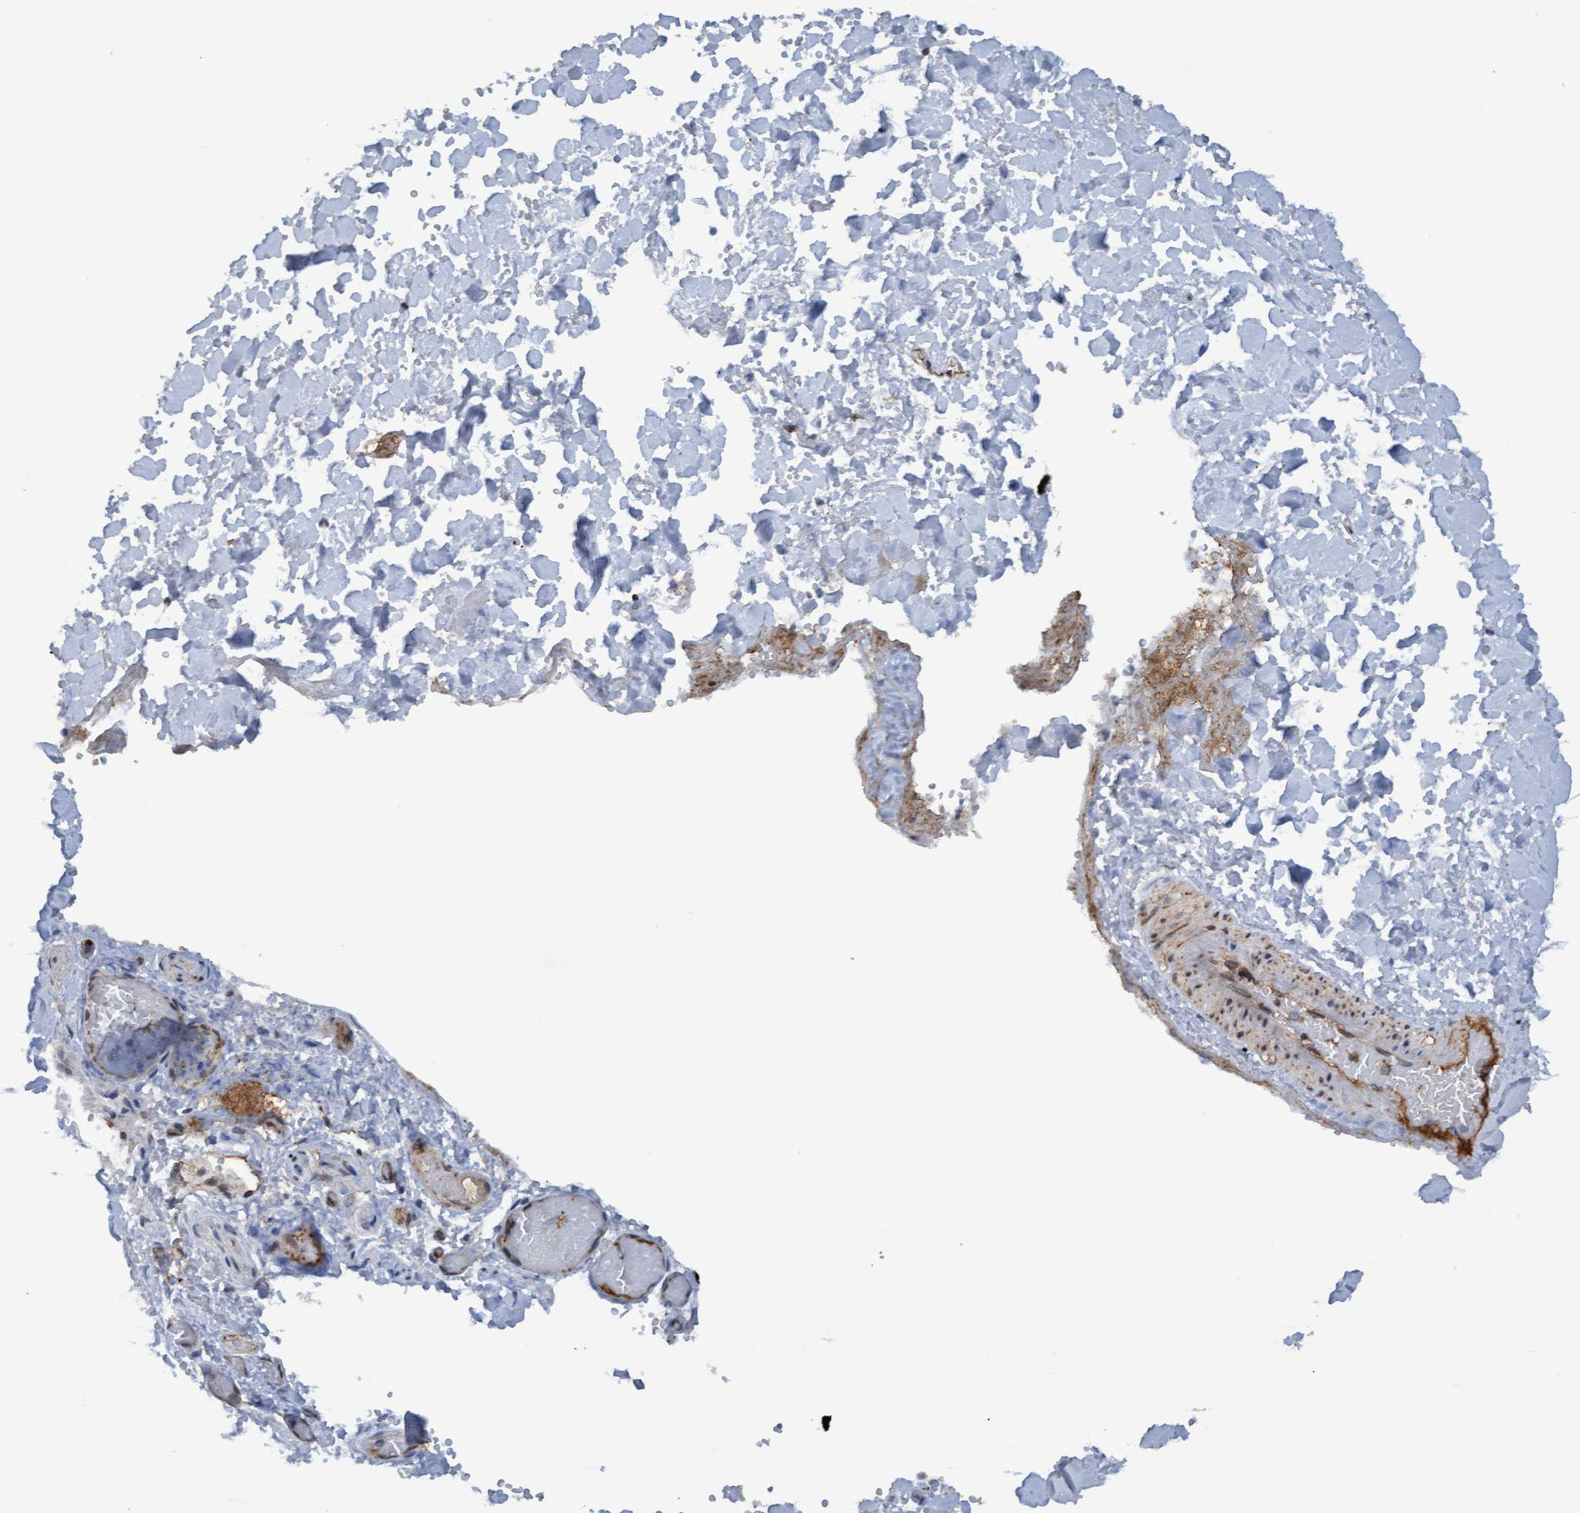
{"staining": {"intensity": "moderate", "quantity": "<25%", "location": "cytoplasmic/membranous"}, "tissue": "salivary gland", "cell_type": "Glandular cells", "image_type": "normal", "snomed": [{"axis": "morphology", "description": "Normal tissue, NOS"}, {"axis": "topography", "description": "Salivary gland"}], "caption": "A low amount of moderate cytoplasmic/membranous positivity is appreciated in about <25% of glandular cells in benign salivary gland.", "gene": "MGLL", "patient": {"sex": "female", "age": 33}}